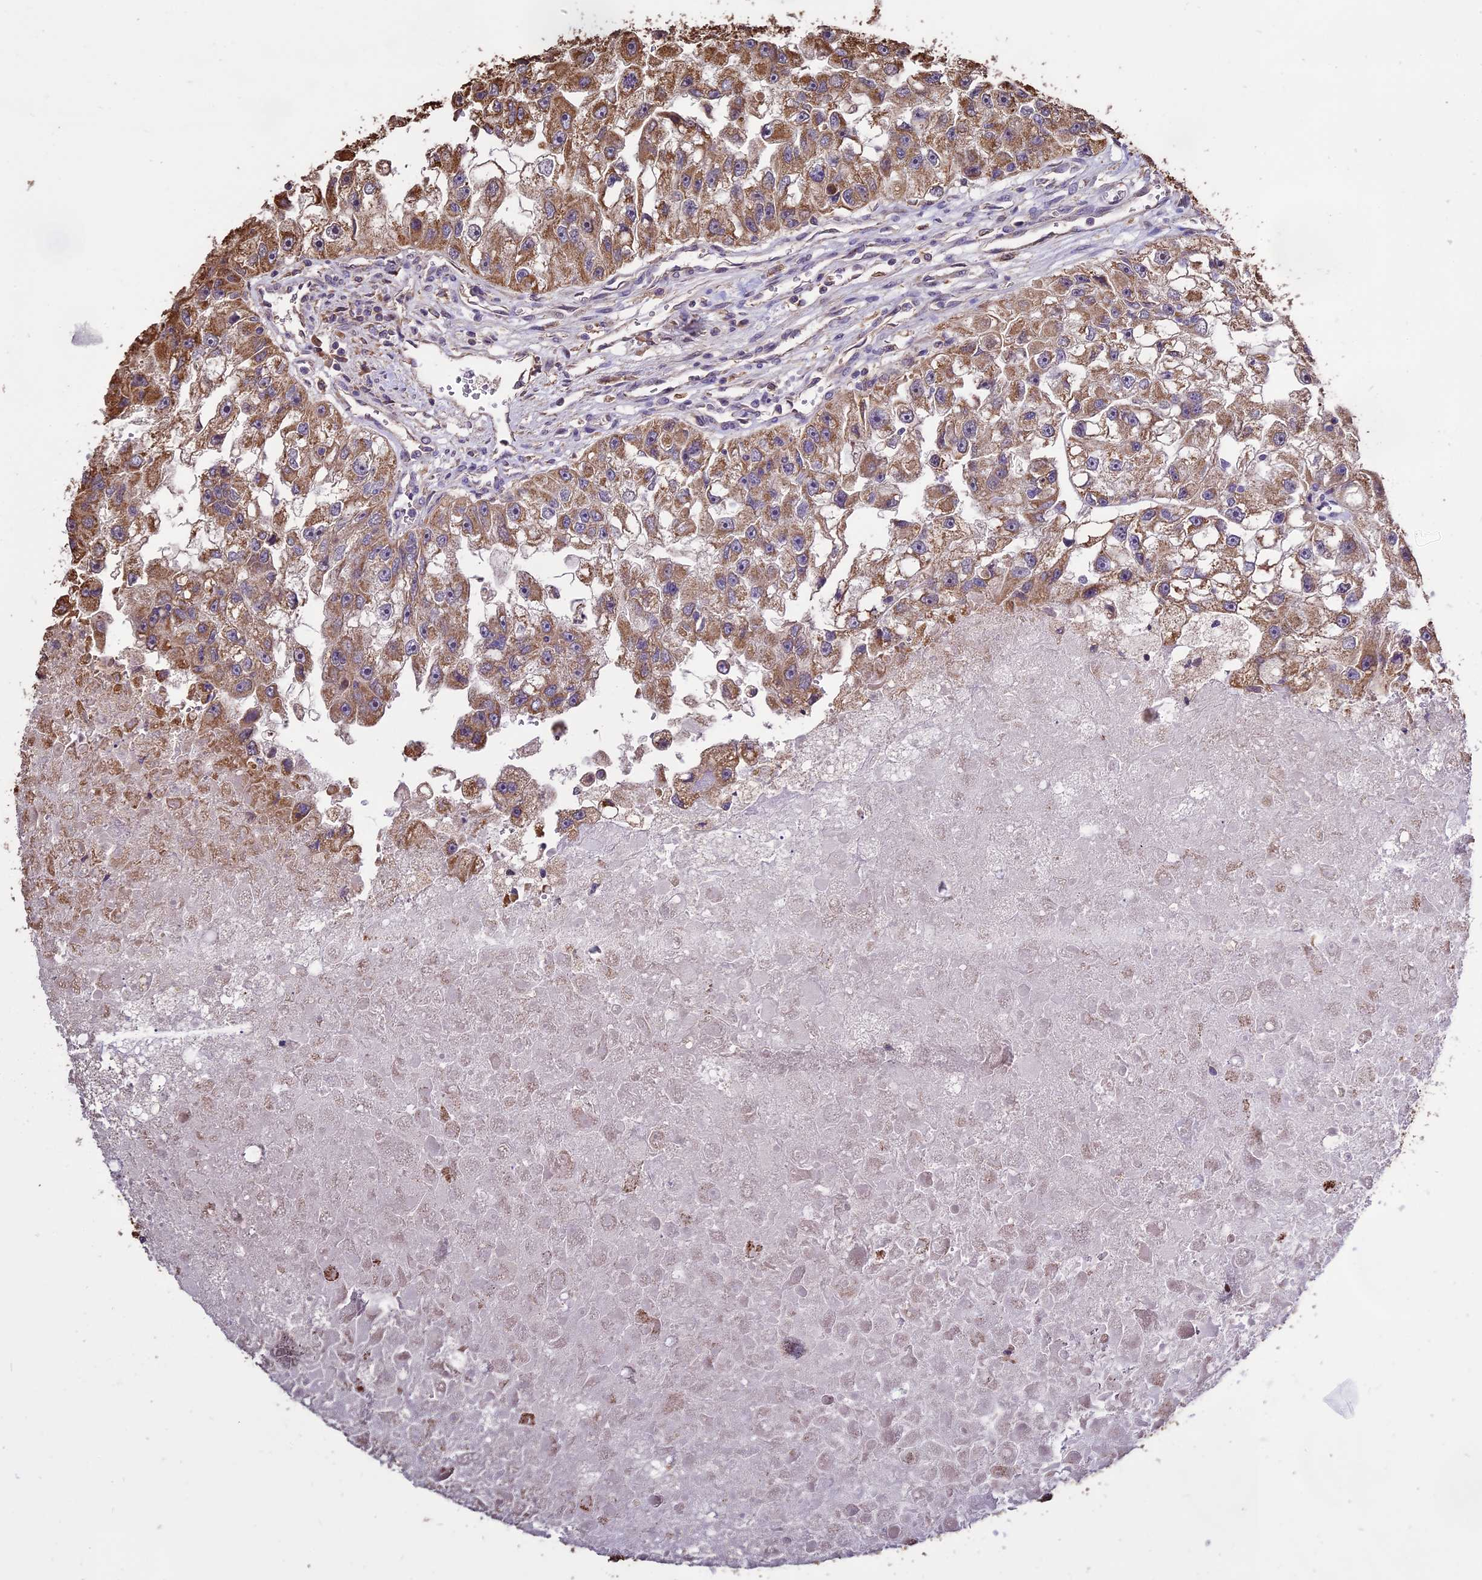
{"staining": {"intensity": "moderate", "quantity": ">75%", "location": "cytoplasmic/membranous"}, "tissue": "renal cancer", "cell_type": "Tumor cells", "image_type": "cancer", "snomed": [{"axis": "morphology", "description": "Adenocarcinoma, NOS"}, {"axis": "topography", "description": "Kidney"}], "caption": "About >75% of tumor cells in human renal cancer demonstrate moderate cytoplasmic/membranous protein expression as visualized by brown immunohistochemical staining.", "gene": "PGPEP1L", "patient": {"sex": "male", "age": 63}}